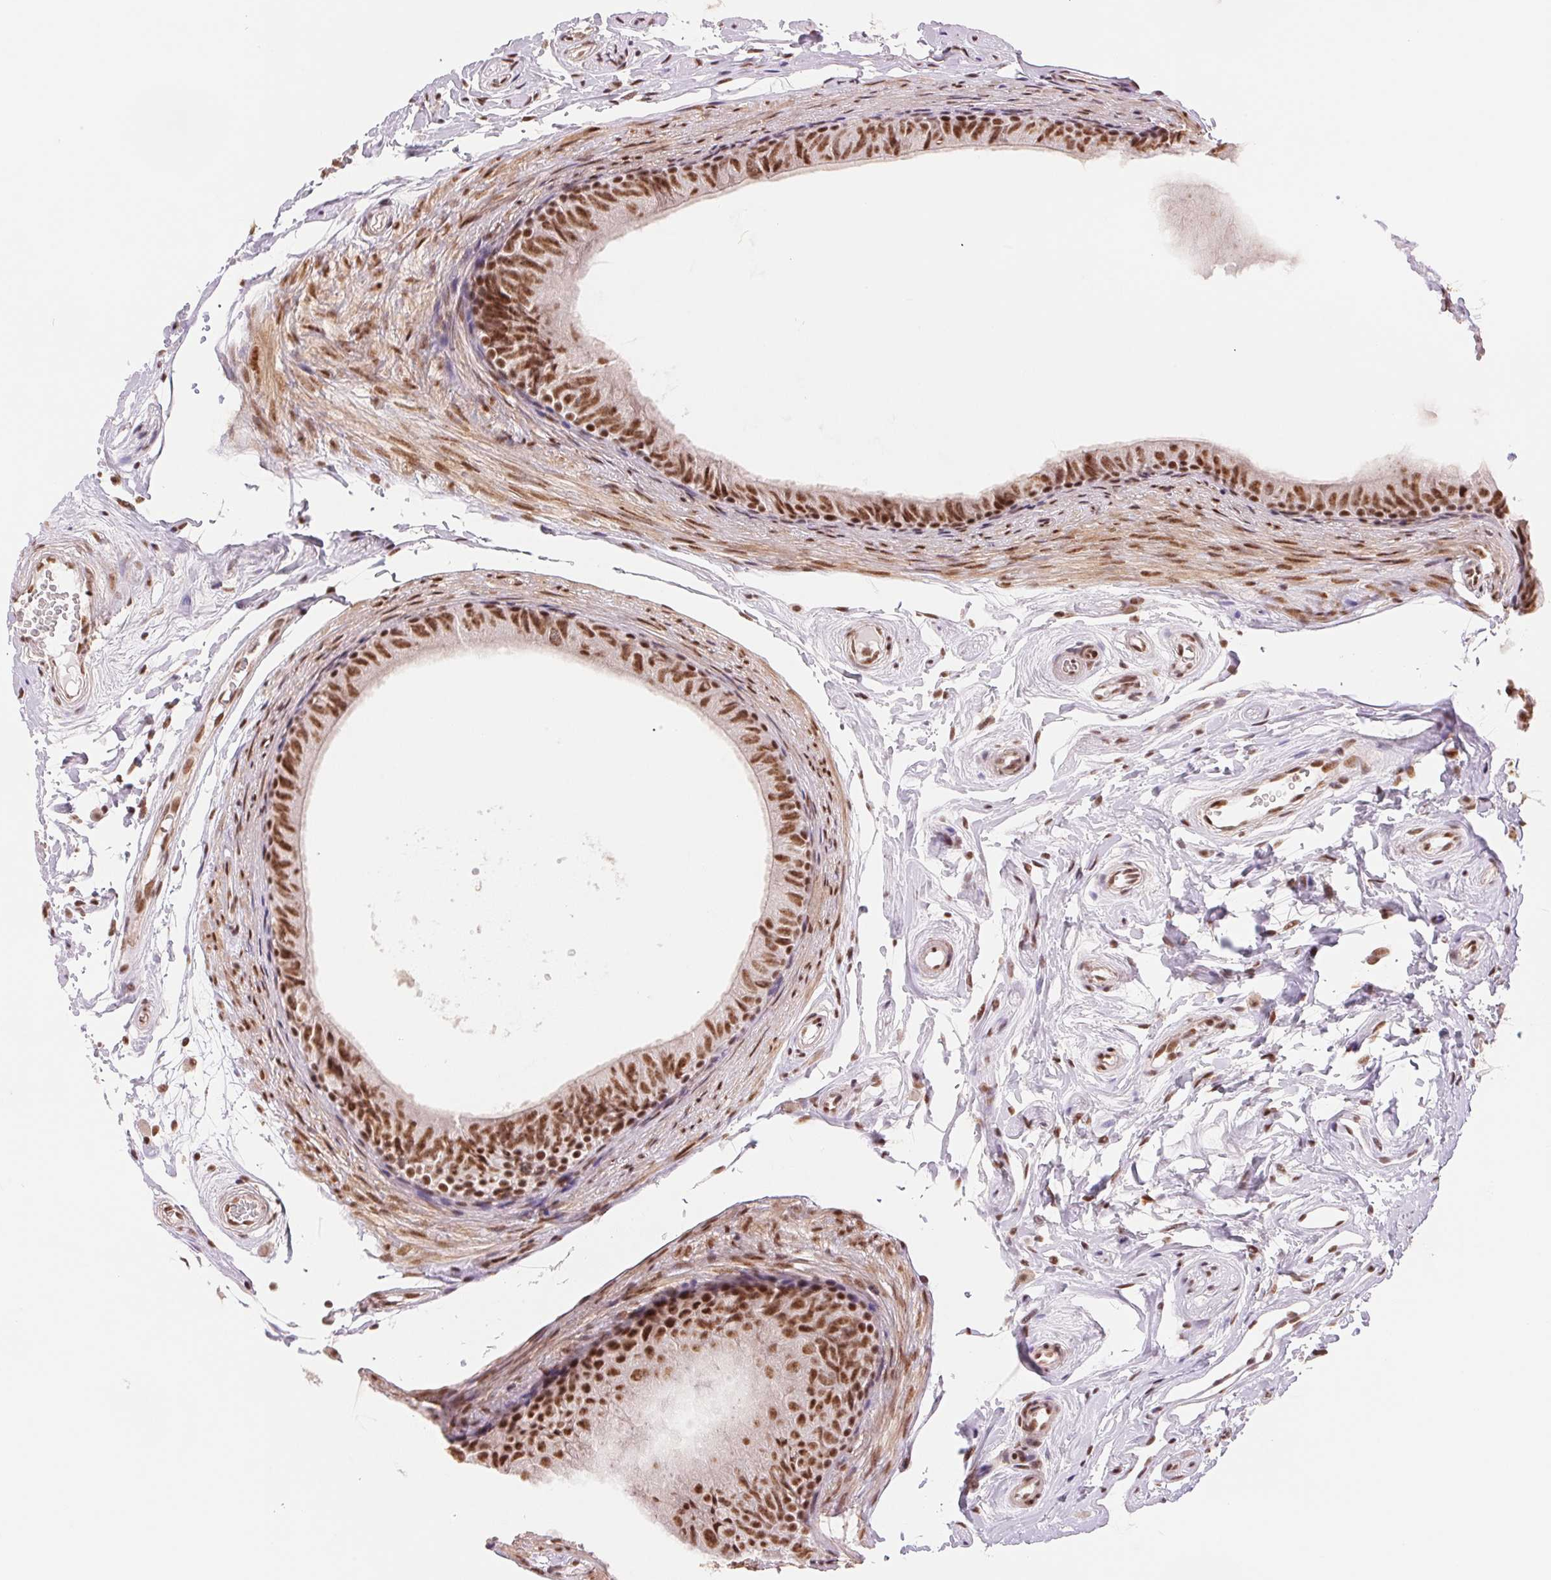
{"staining": {"intensity": "strong", "quantity": ">75%", "location": "nuclear"}, "tissue": "epididymis", "cell_type": "Glandular cells", "image_type": "normal", "snomed": [{"axis": "morphology", "description": "Normal tissue, NOS"}, {"axis": "topography", "description": "Epididymis"}], "caption": "Glandular cells demonstrate high levels of strong nuclear expression in approximately >75% of cells in unremarkable epididymis. (brown staining indicates protein expression, while blue staining denotes nuclei).", "gene": "SREK1", "patient": {"sex": "male", "age": 45}}